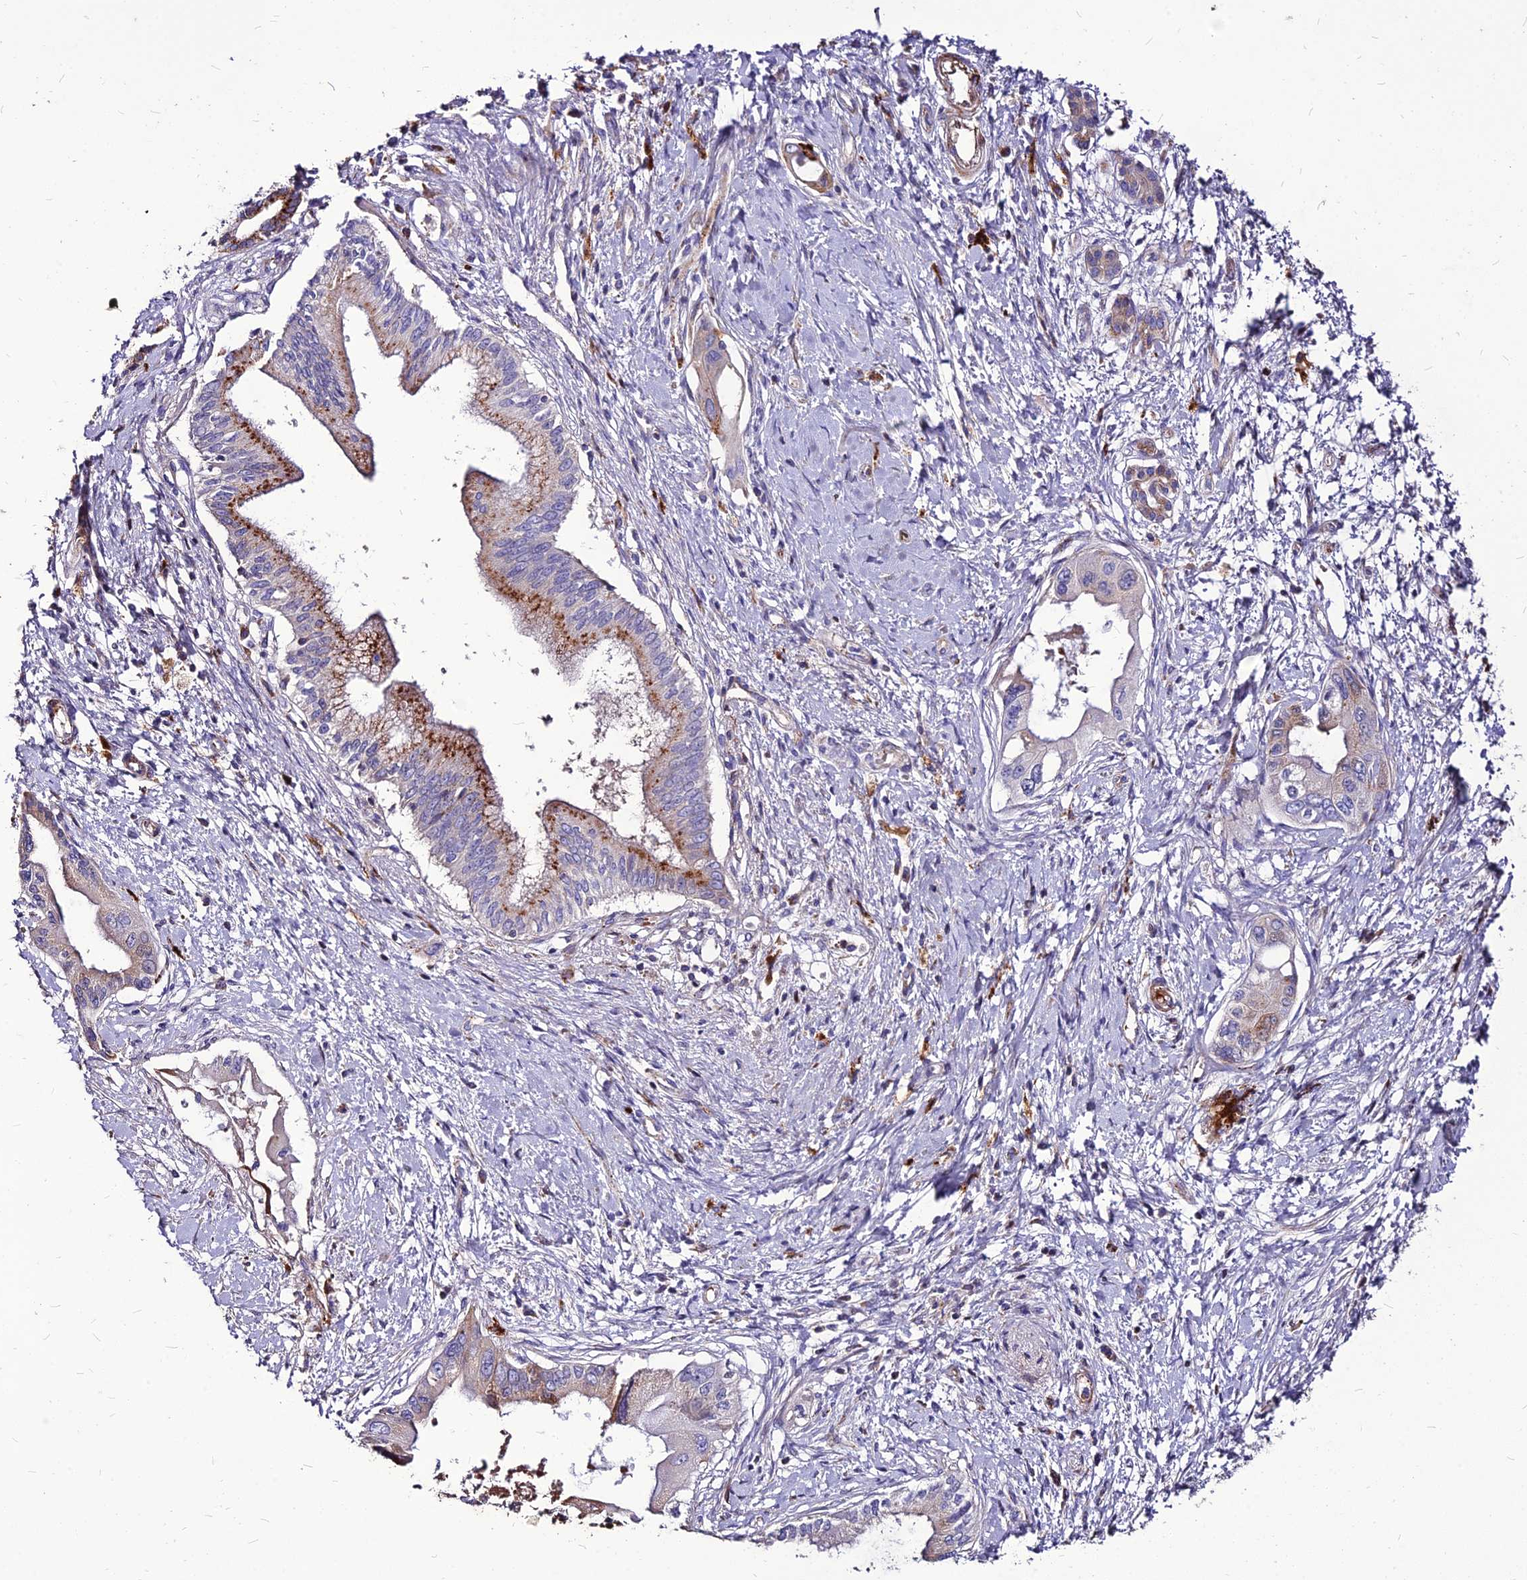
{"staining": {"intensity": "moderate", "quantity": "25%-75%", "location": "cytoplasmic/membranous"}, "tissue": "pancreatic cancer", "cell_type": "Tumor cells", "image_type": "cancer", "snomed": [{"axis": "morphology", "description": "Adenocarcinoma, NOS"}, {"axis": "topography", "description": "Pancreas"}], "caption": "DAB immunohistochemical staining of pancreatic cancer (adenocarcinoma) demonstrates moderate cytoplasmic/membranous protein staining in approximately 25%-75% of tumor cells.", "gene": "RIMOC1", "patient": {"sex": "male", "age": 46}}